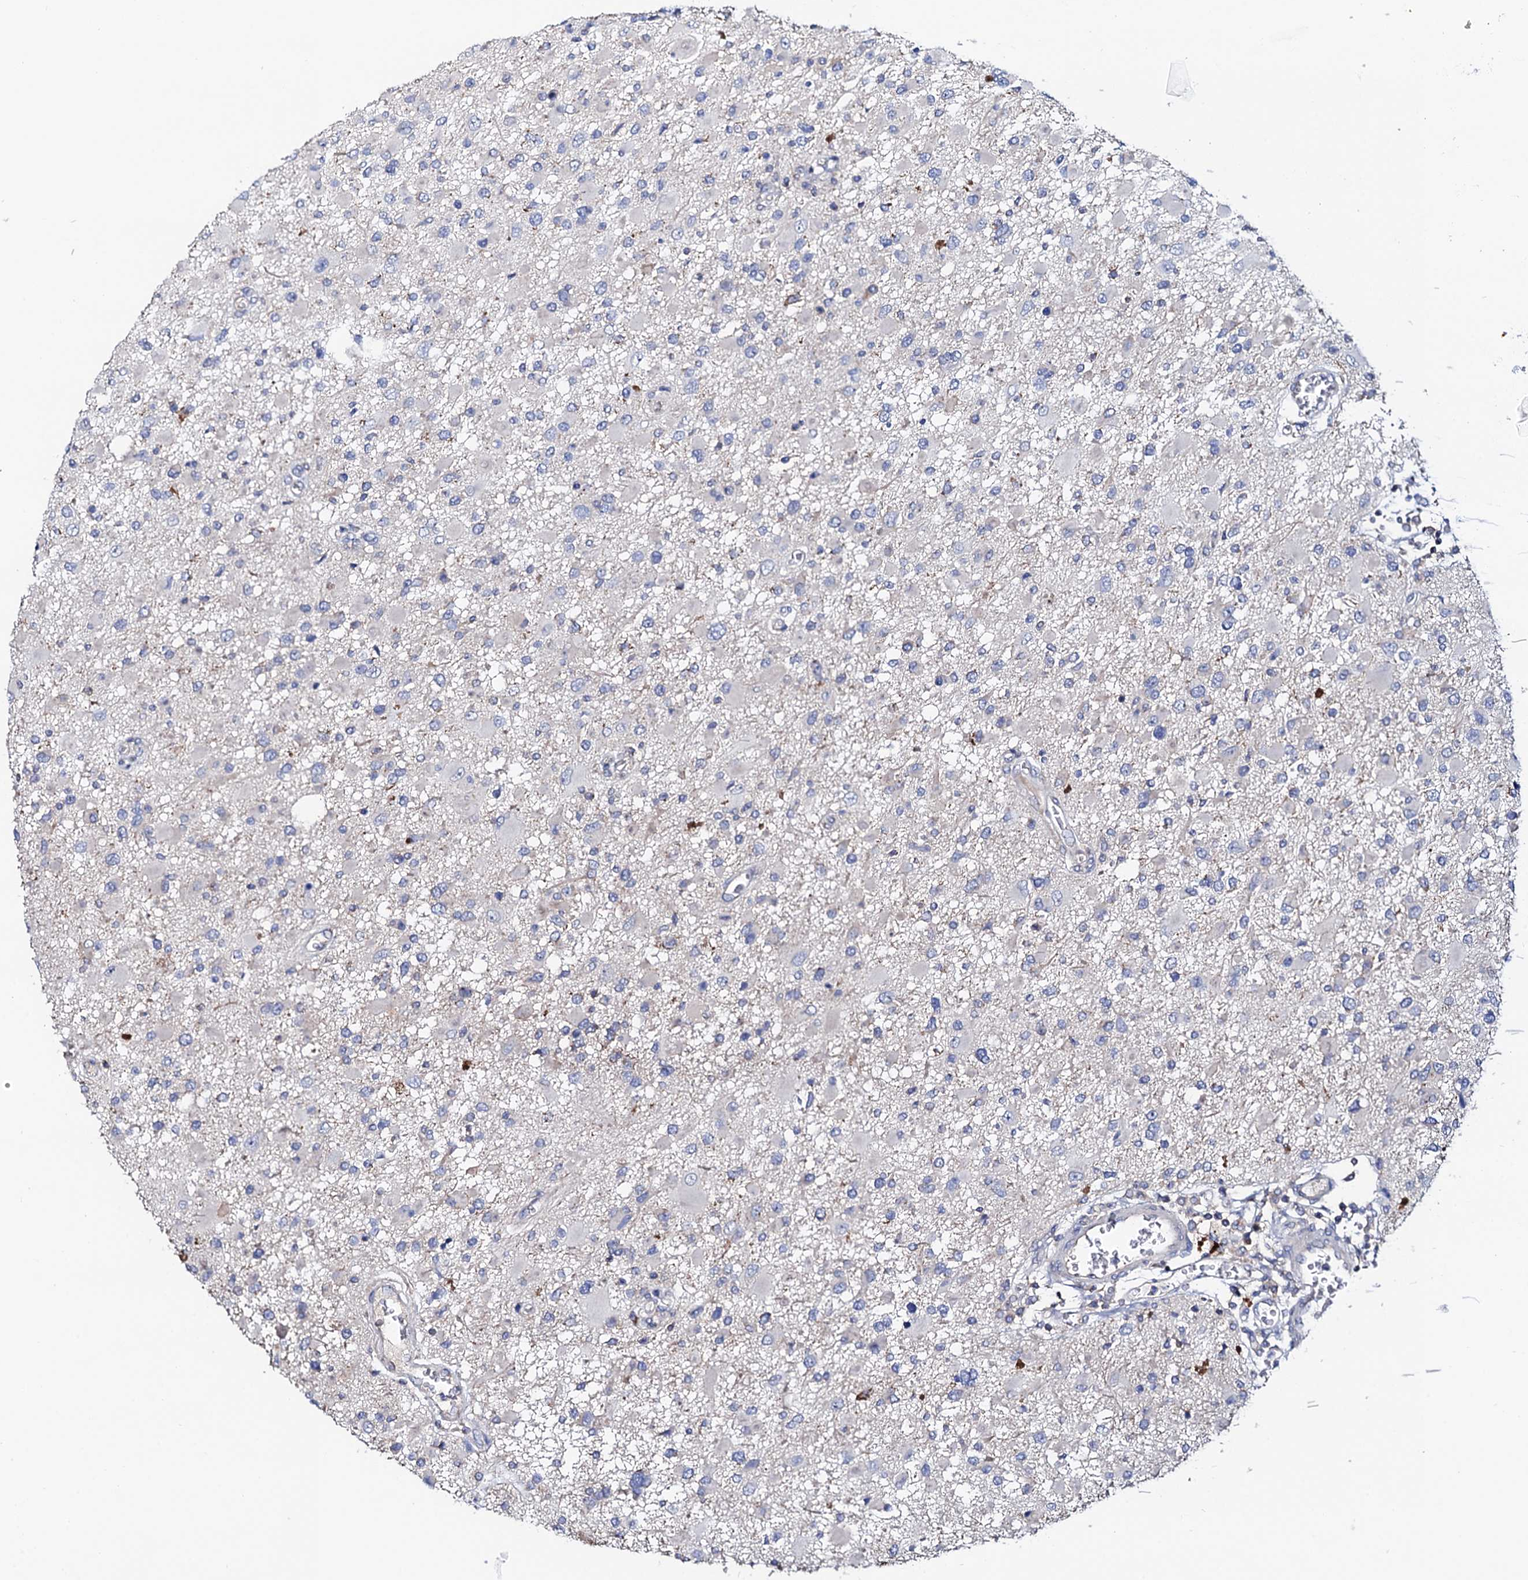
{"staining": {"intensity": "negative", "quantity": "none", "location": "none"}, "tissue": "glioma", "cell_type": "Tumor cells", "image_type": "cancer", "snomed": [{"axis": "morphology", "description": "Glioma, malignant, High grade"}, {"axis": "topography", "description": "Brain"}], "caption": "DAB immunohistochemical staining of malignant glioma (high-grade) exhibits no significant expression in tumor cells.", "gene": "MRPL48", "patient": {"sex": "male", "age": 53}}